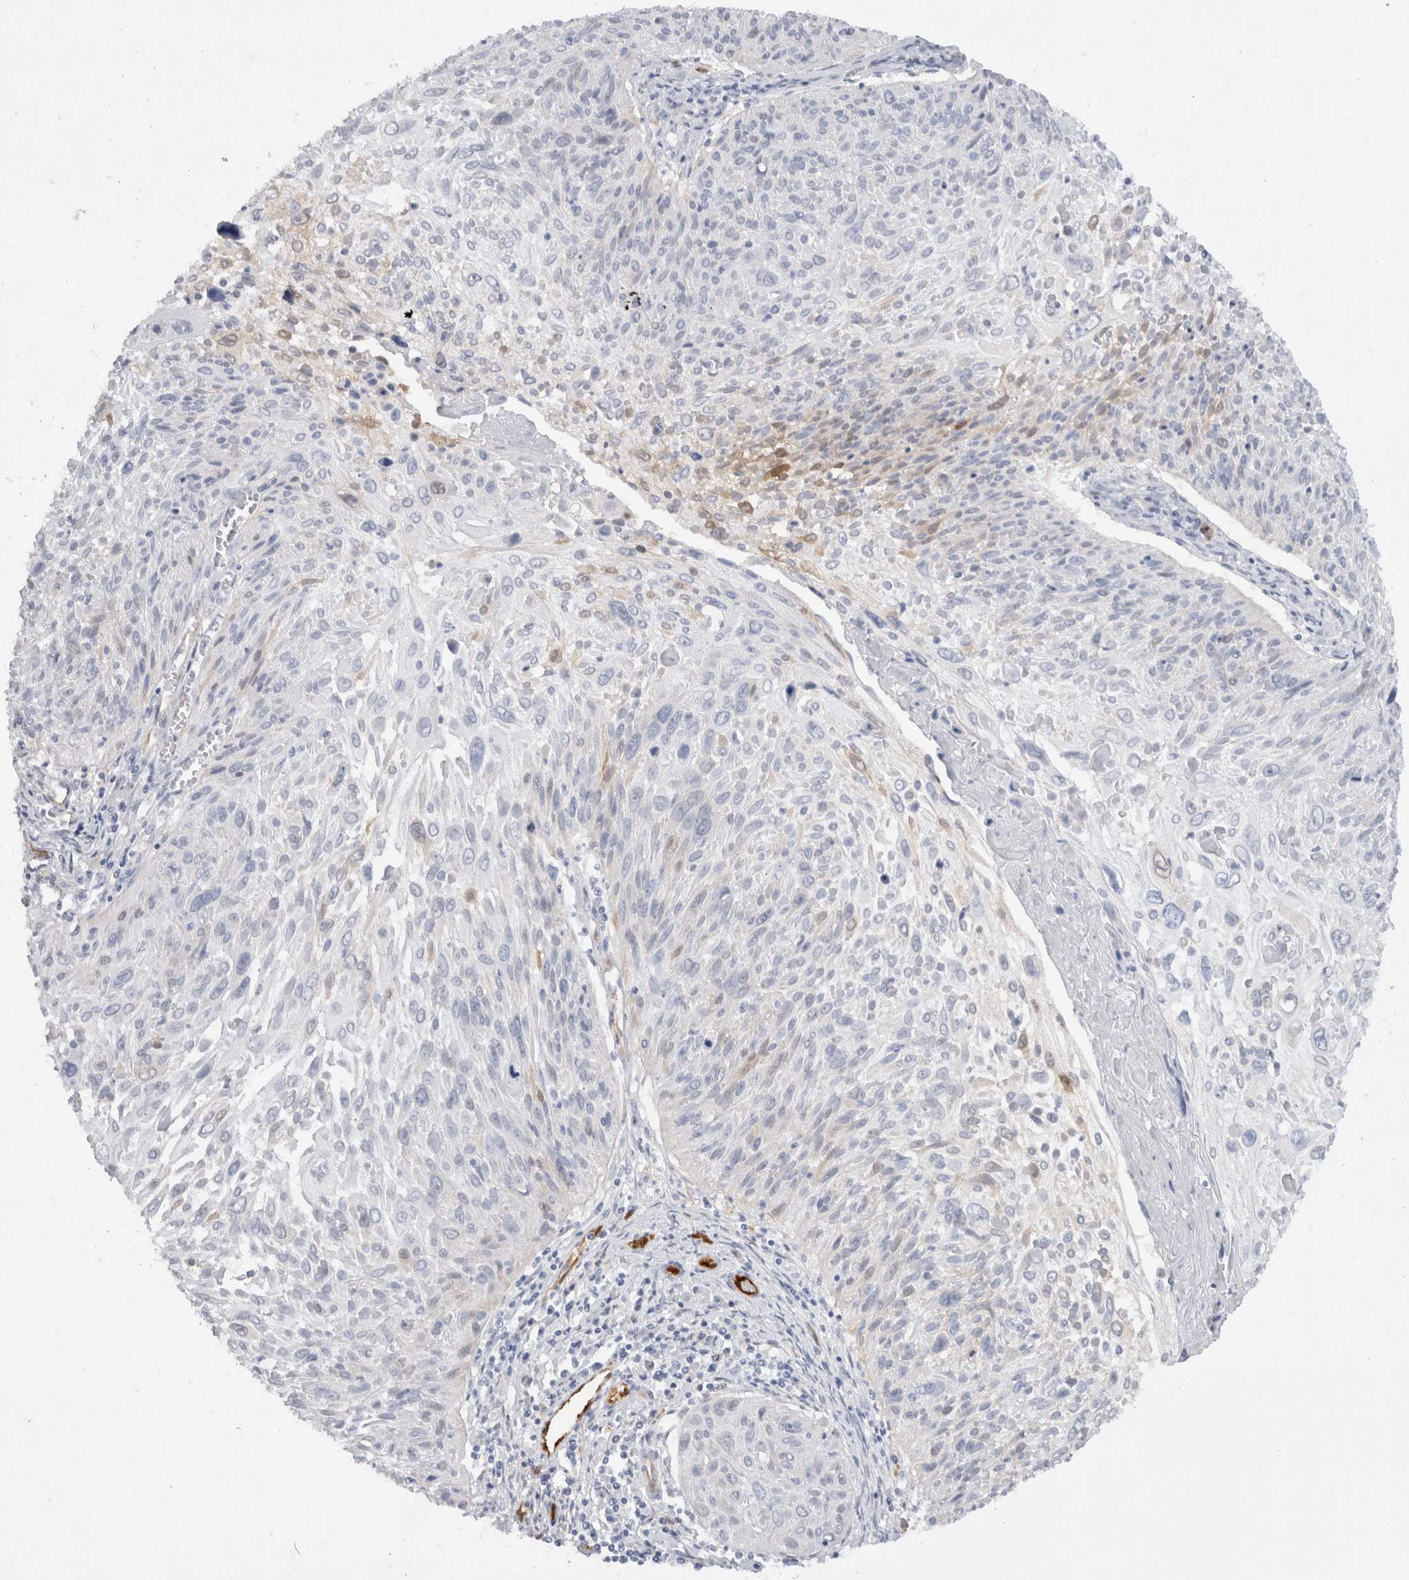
{"staining": {"intensity": "weak", "quantity": "<25%", "location": "cytoplasmic/membranous"}, "tissue": "cervical cancer", "cell_type": "Tumor cells", "image_type": "cancer", "snomed": [{"axis": "morphology", "description": "Squamous cell carcinoma, NOS"}, {"axis": "topography", "description": "Cervix"}], "caption": "High magnification brightfield microscopy of cervical cancer stained with DAB (3,3'-diaminobenzidine) (brown) and counterstained with hematoxylin (blue): tumor cells show no significant positivity.", "gene": "NAPEPLD", "patient": {"sex": "female", "age": 51}}